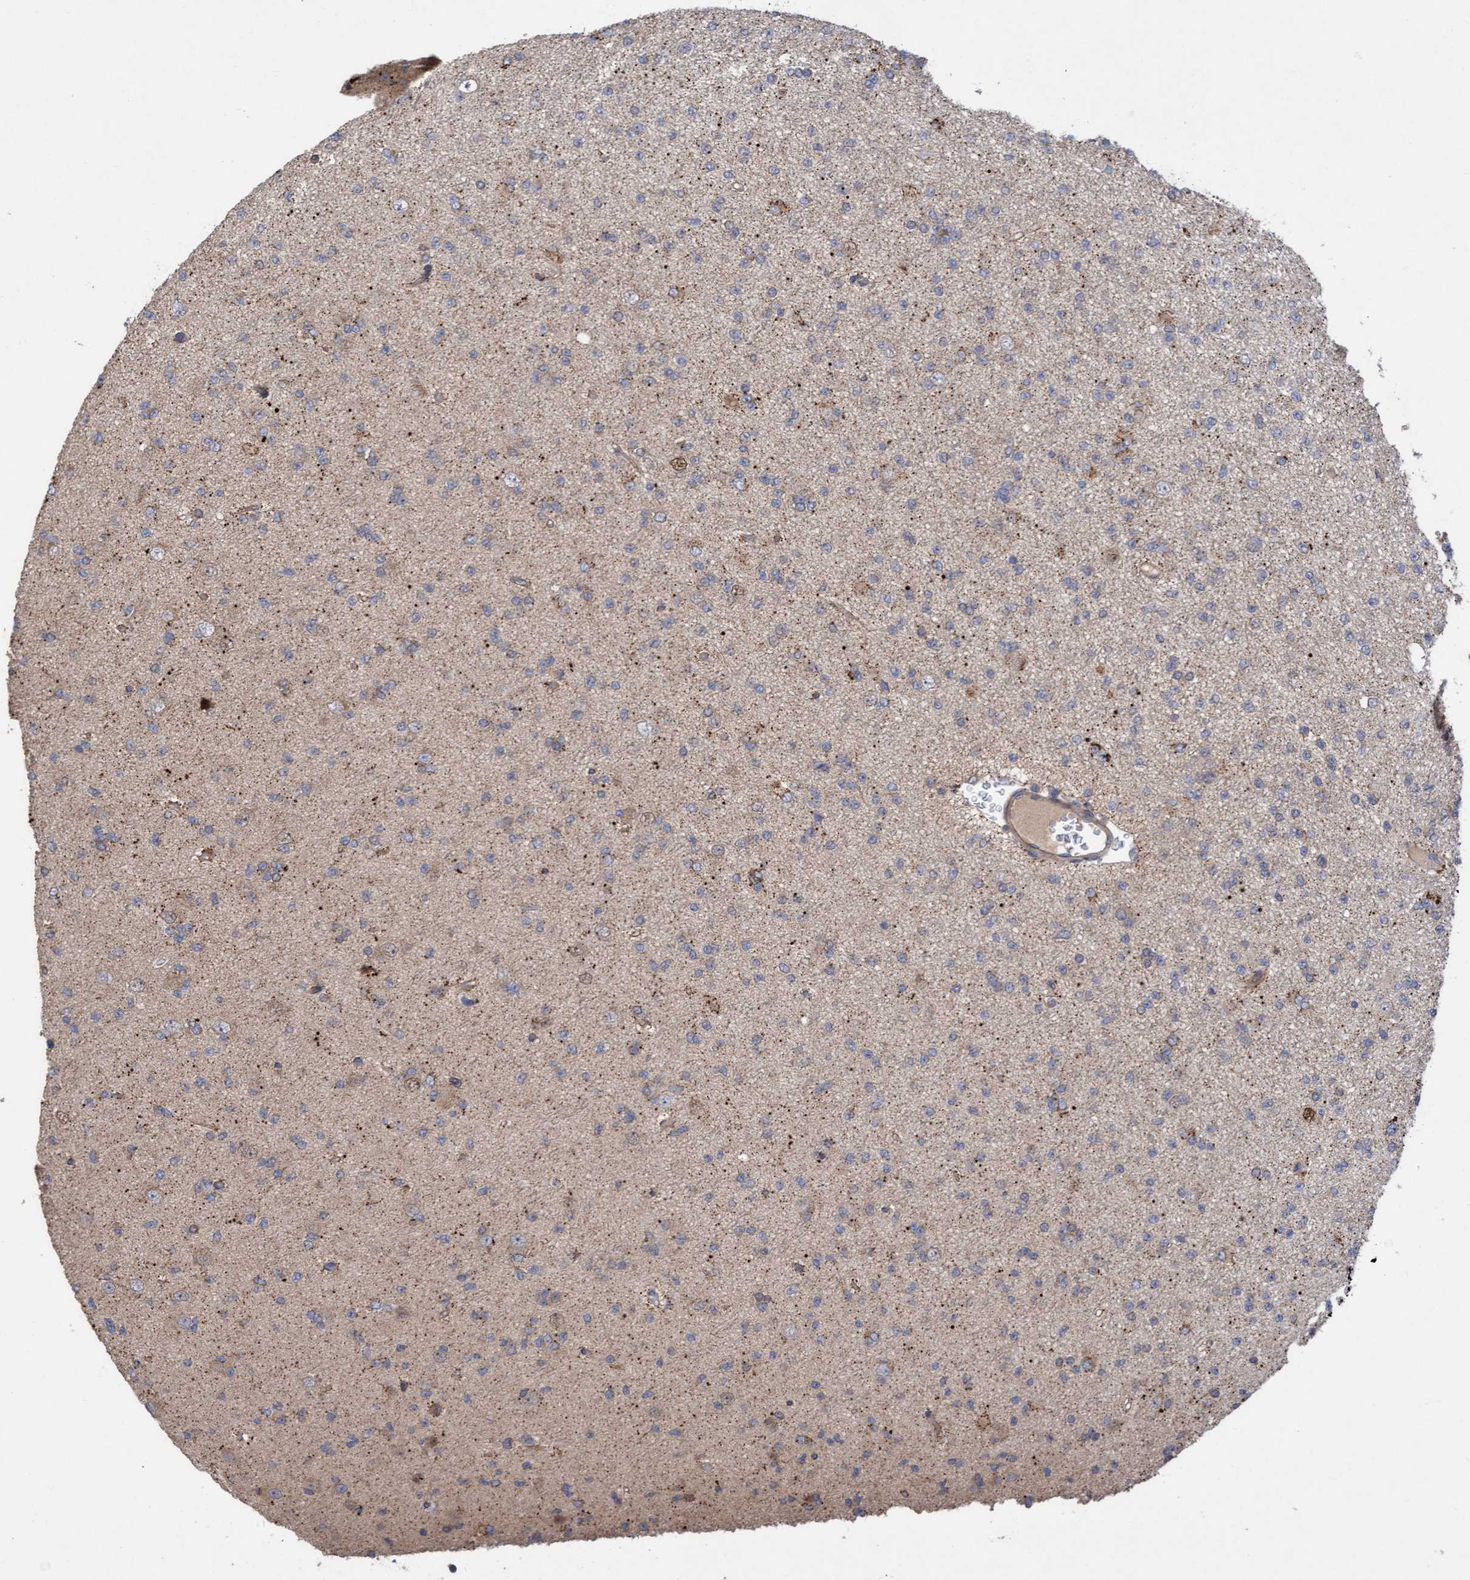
{"staining": {"intensity": "negative", "quantity": "none", "location": "none"}, "tissue": "glioma", "cell_type": "Tumor cells", "image_type": "cancer", "snomed": [{"axis": "morphology", "description": "Glioma, malignant, Low grade"}, {"axis": "topography", "description": "Brain"}], "caption": "Tumor cells show no significant protein positivity in malignant glioma (low-grade).", "gene": "ELP5", "patient": {"sex": "female", "age": 22}}